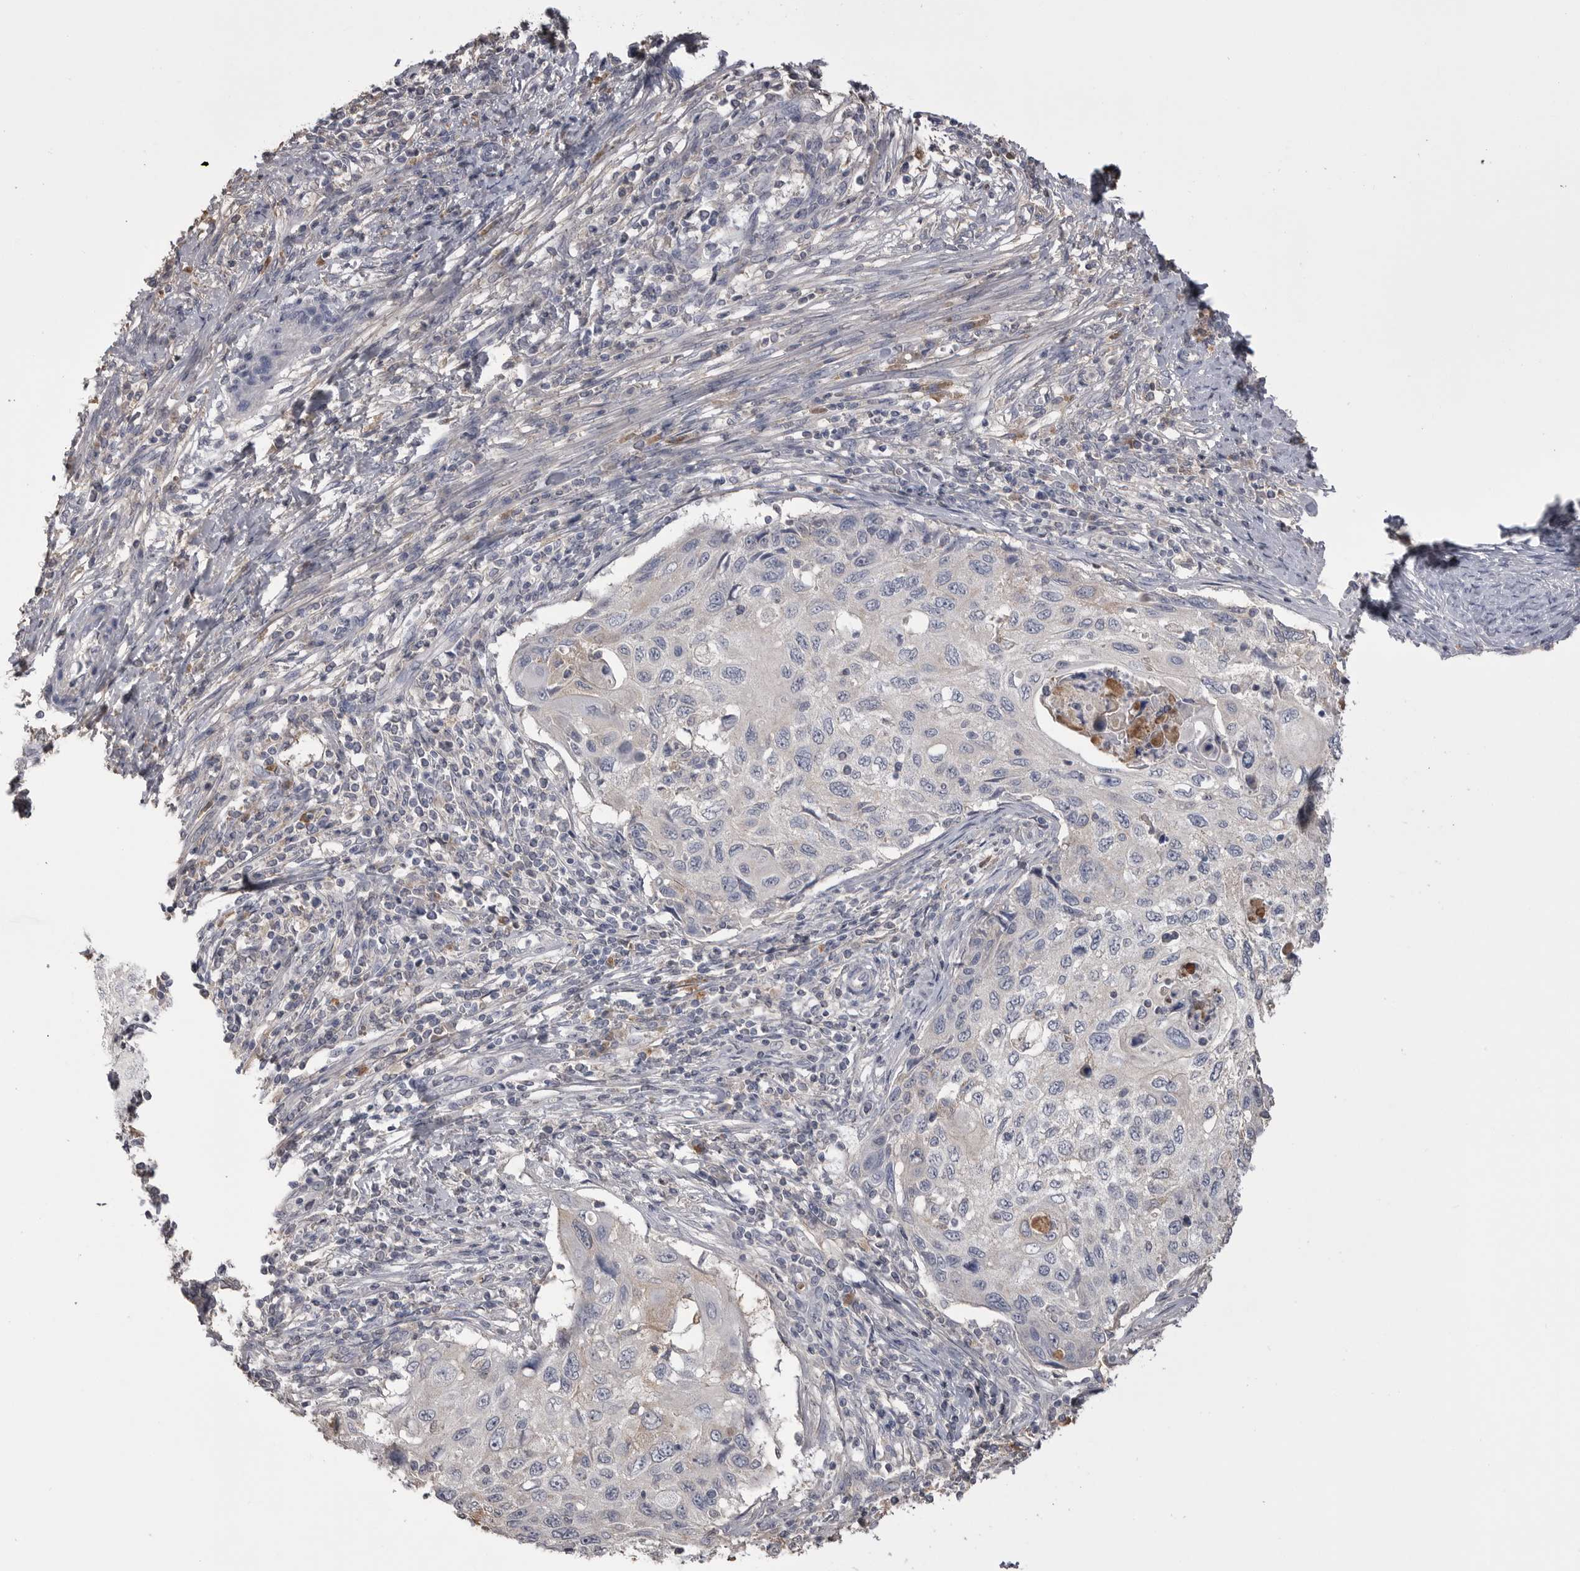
{"staining": {"intensity": "negative", "quantity": "none", "location": "none"}, "tissue": "cervical cancer", "cell_type": "Tumor cells", "image_type": "cancer", "snomed": [{"axis": "morphology", "description": "Squamous cell carcinoma, NOS"}, {"axis": "topography", "description": "Cervix"}], "caption": "Cervical cancer was stained to show a protein in brown. There is no significant staining in tumor cells.", "gene": "AHSG", "patient": {"sex": "female", "age": 70}}